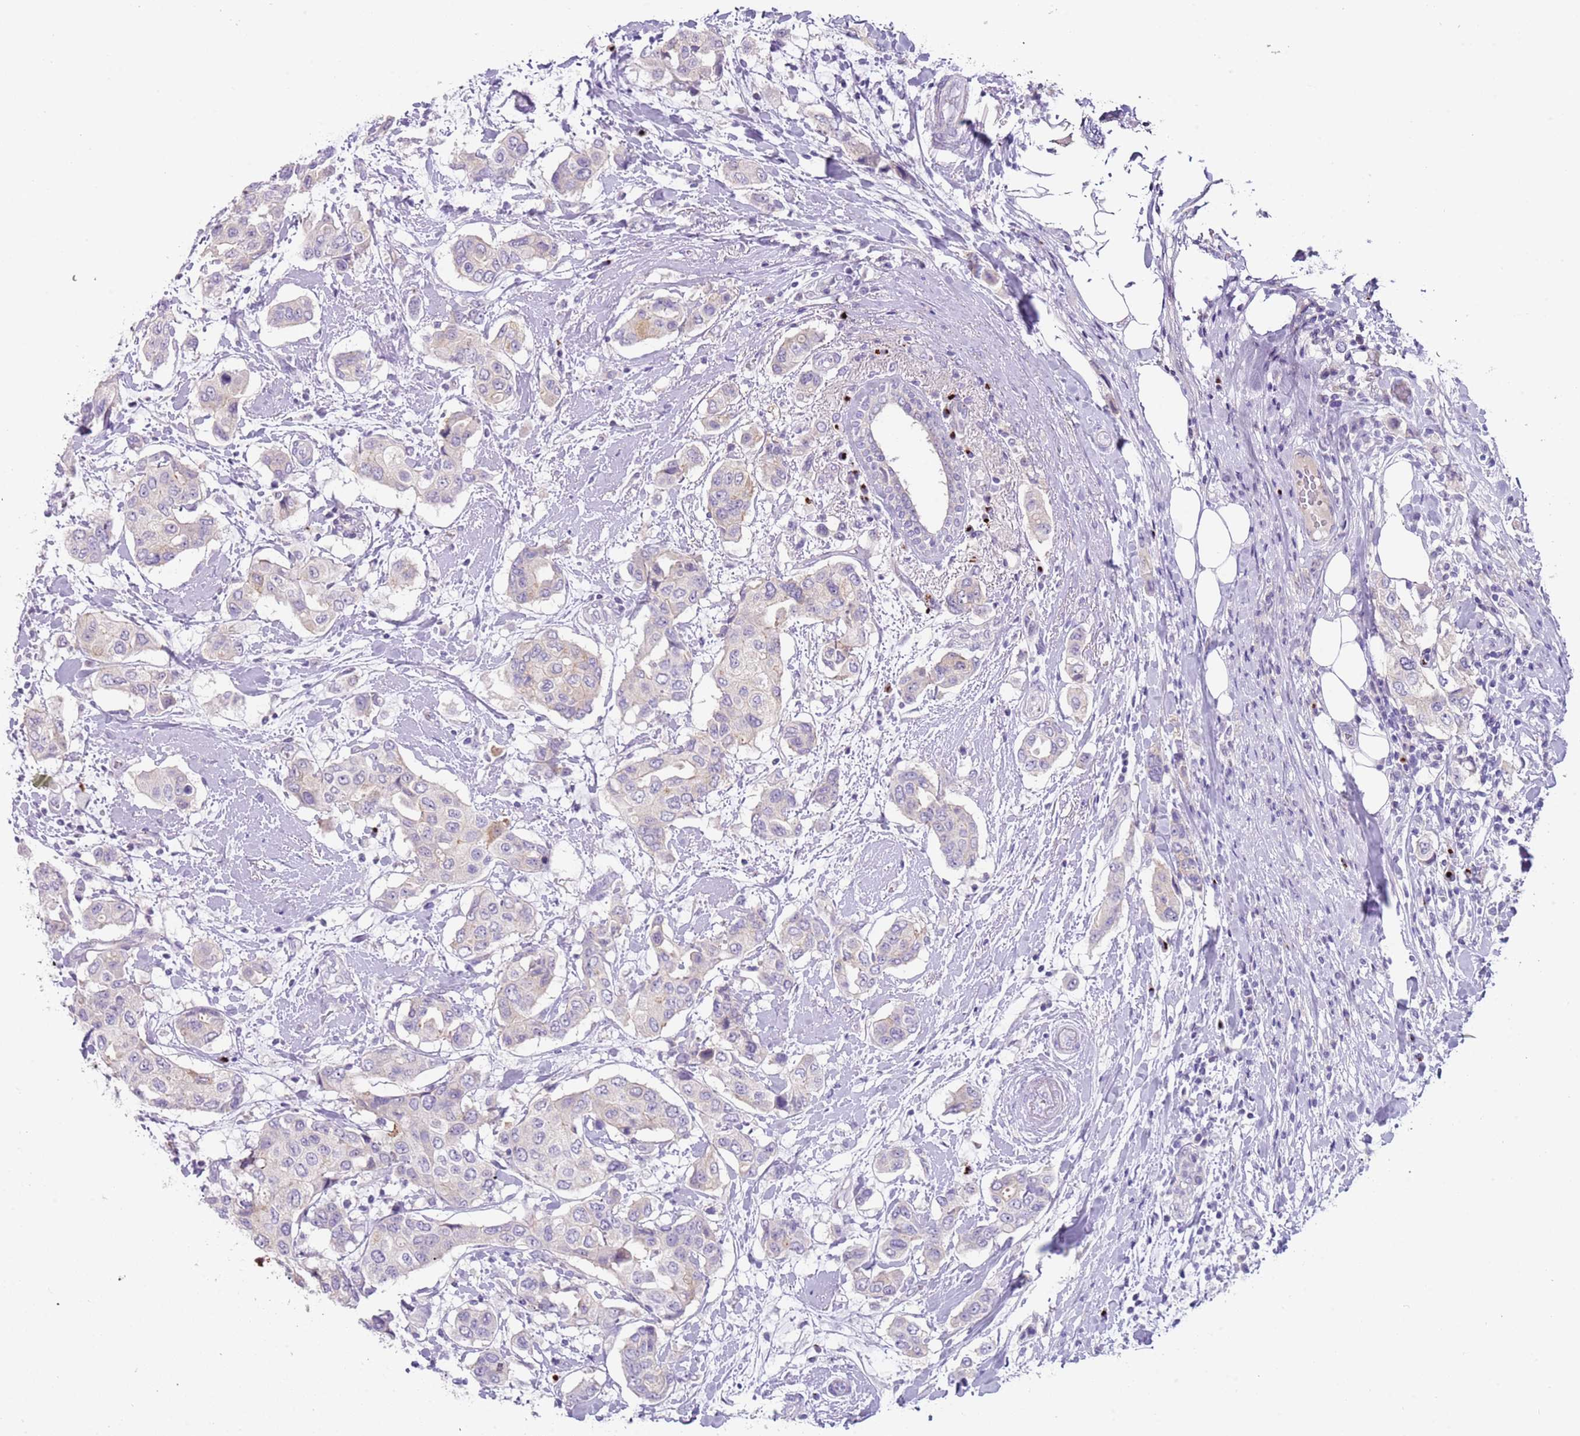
{"staining": {"intensity": "negative", "quantity": "none", "location": "none"}, "tissue": "breast cancer", "cell_type": "Tumor cells", "image_type": "cancer", "snomed": [{"axis": "morphology", "description": "Lobular carcinoma"}, {"axis": "topography", "description": "Breast"}], "caption": "The photomicrograph demonstrates no significant expression in tumor cells of lobular carcinoma (breast).", "gene": "C2CD3", "patient": {"sex": "female", "age": 51}}